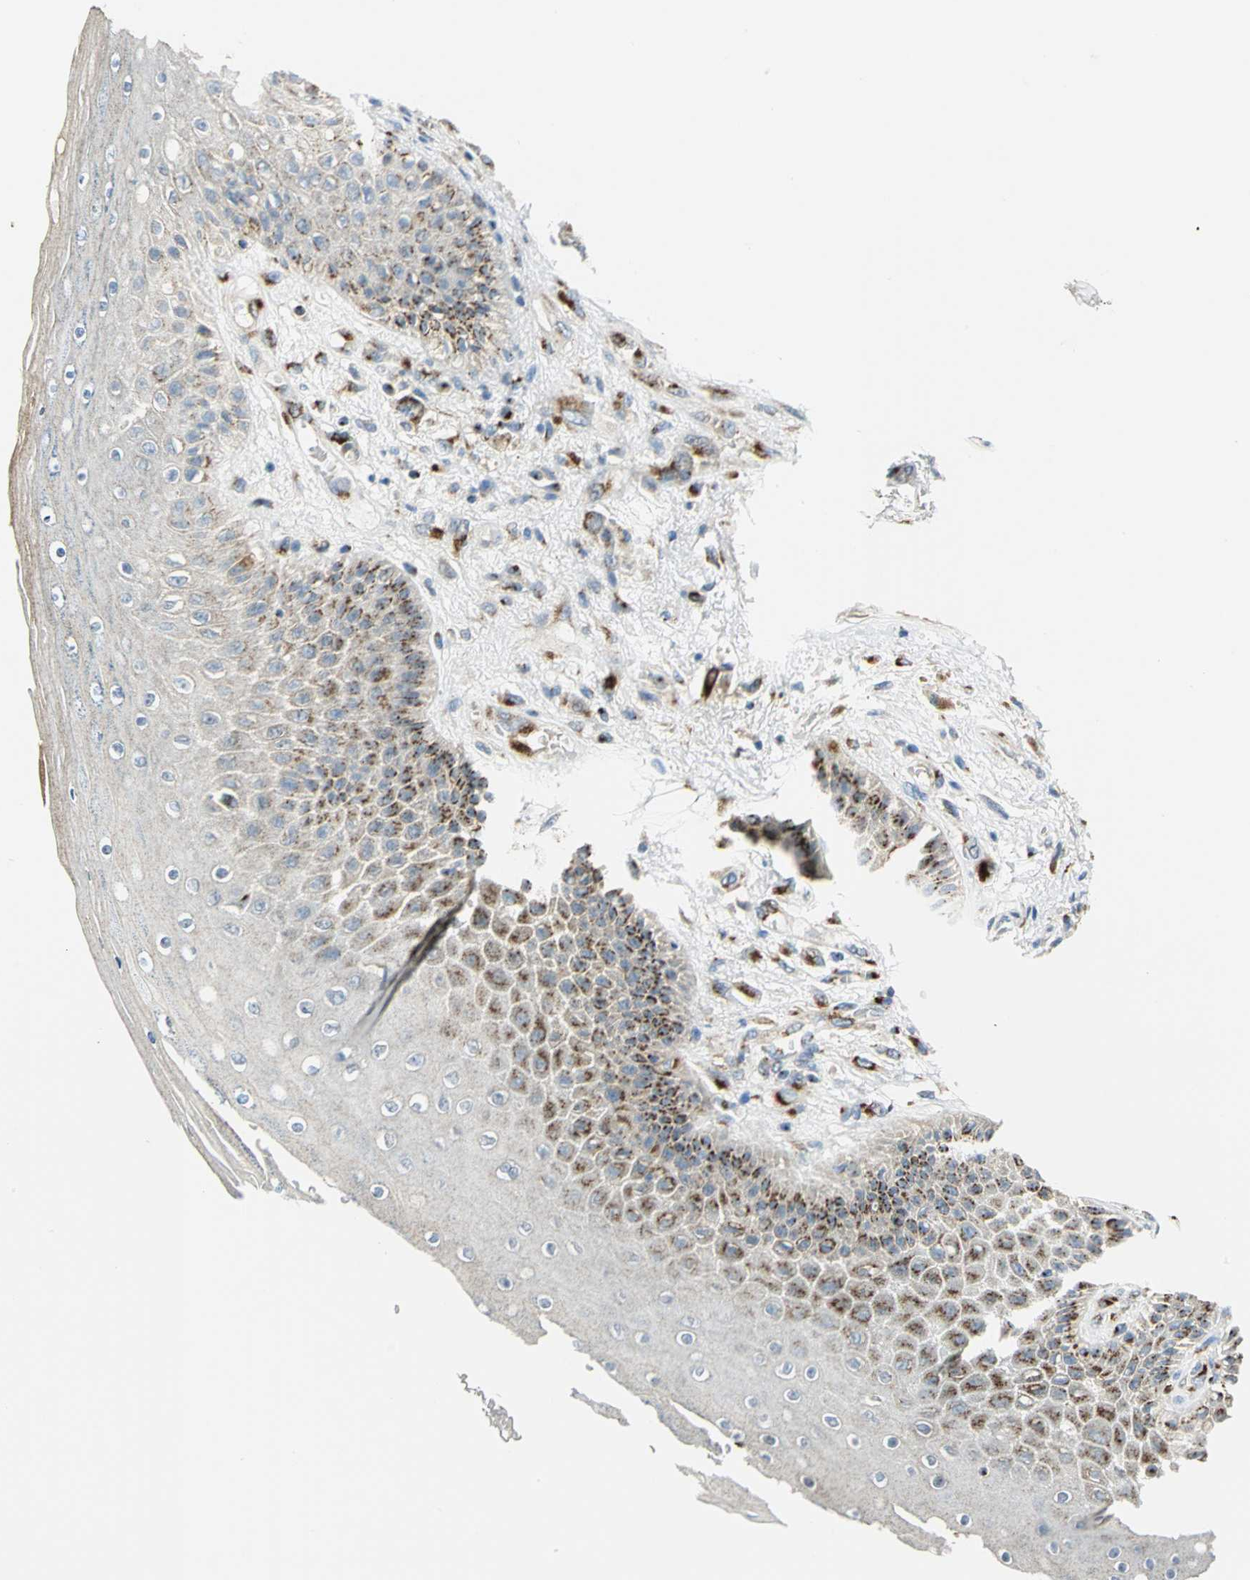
{"staining": {"intensity": "strong", "quantity": "<25%", "location": "cytoplasmic/membranous"}, "tissue": "skin", "cell_type": "Epidermal cells", "image_type": "normal", "snomed": [{"axis": "morphology", "description": "Normal tissue, NOS"}, {"axis": "topography", "description": "Anal"}], "caption": "Protein expression analysis of benign human skin reveals strong cytoplasmic/membranous staining in approximately <25% of epidermal cells. The protein of interest is stained brown, and the nuclei are stained in blue (DAB (3,3'-diaminobenzidine) IHC with brightfield microscopy, high magnification).", "gene": "GPR3", "patient": {"sex": "female", "age": 46}}